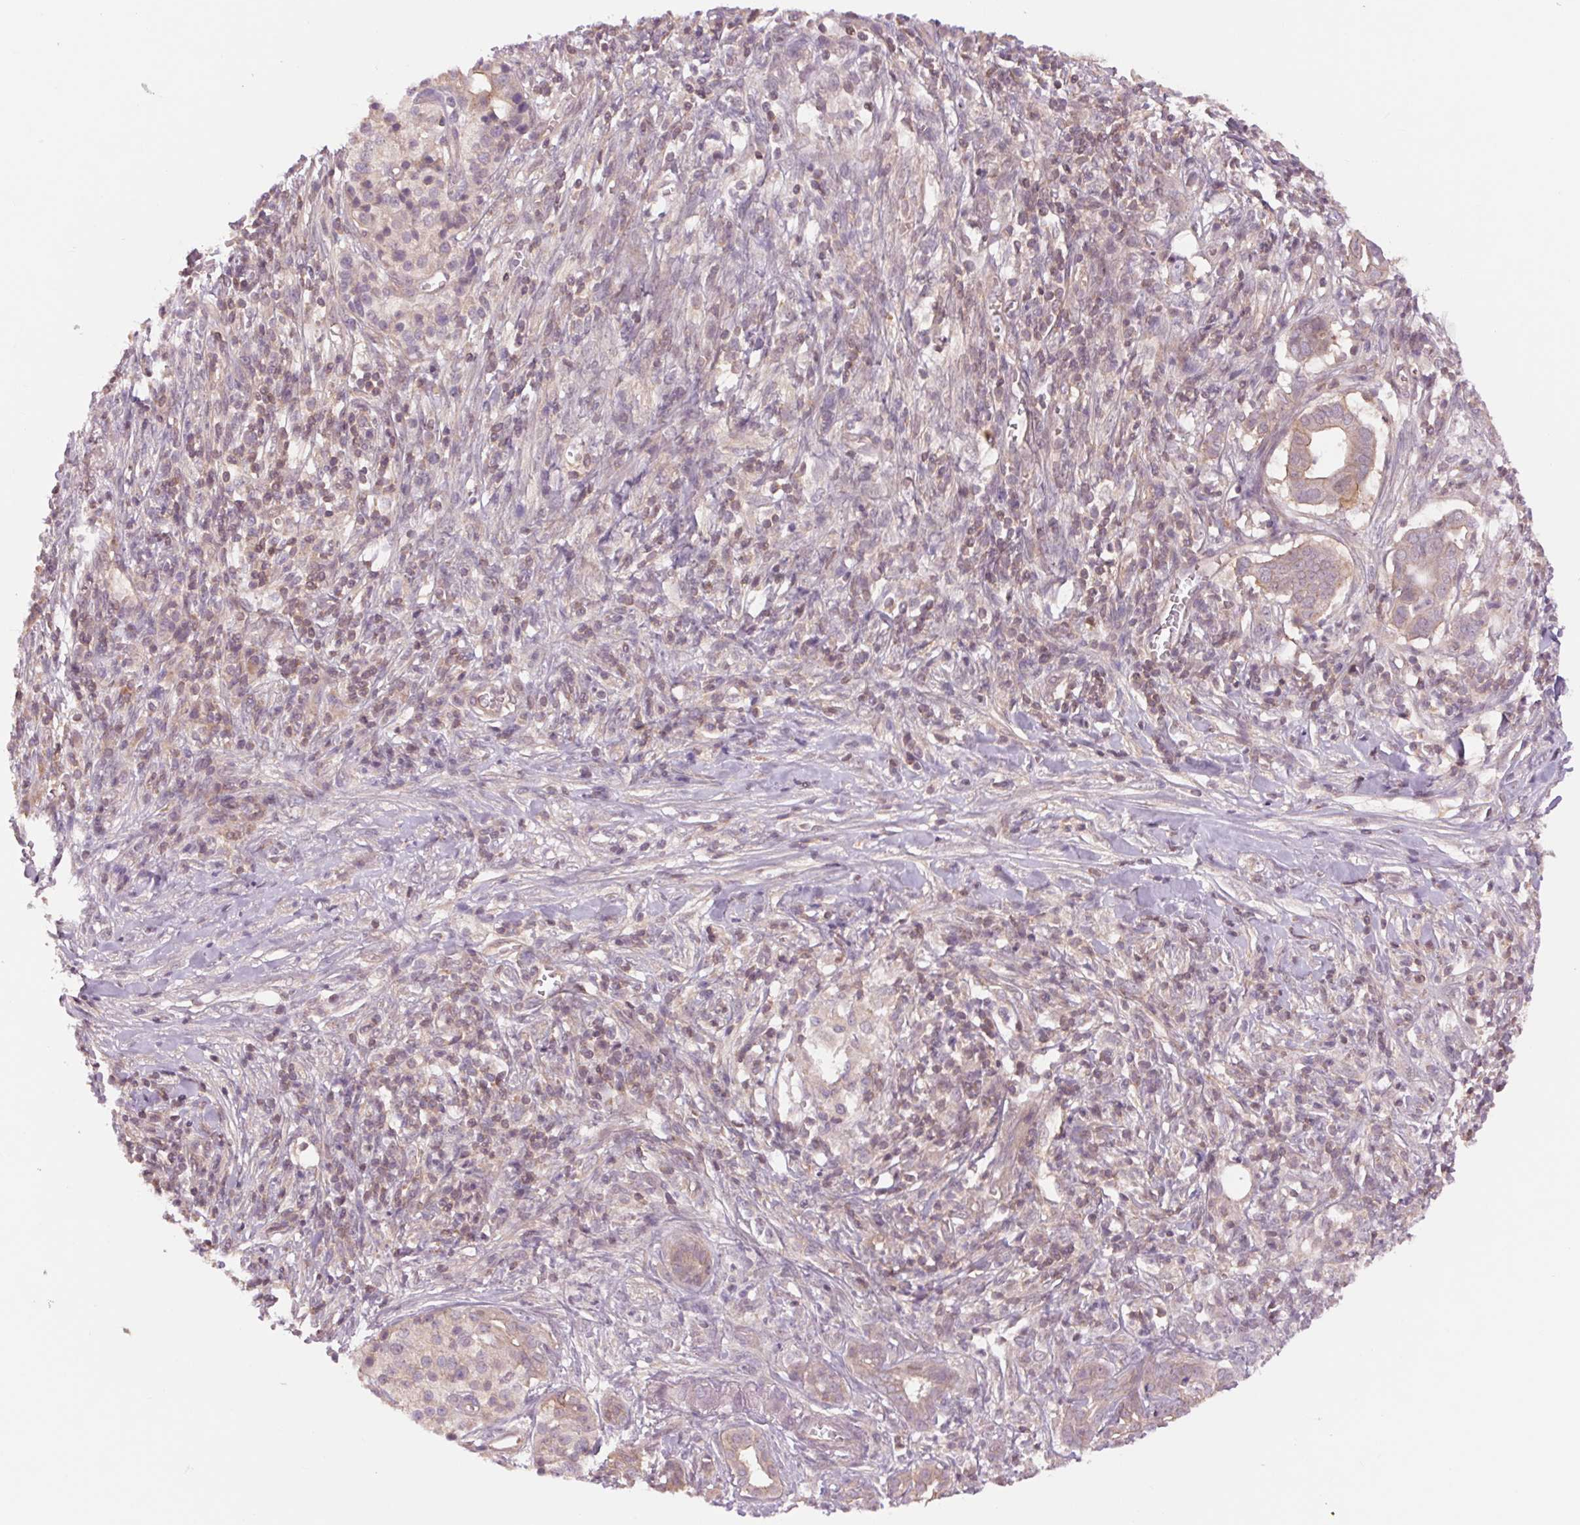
{"staining": {"intensity": "weak", "quantity": "<25%", "location": "cytoplasmic/membranous"}, "tissue": "pancreatic cancer", "cell_type": "Tumor cells", "image_type": "cancer", "snomed": [{"axis": "morphology", "description": "Adenocarcinoma, NOS"}, {"axis": "topography", "description": "Pancreas"}], "caption": "This is an immunohistochemistry photomicrograph of human pancreatic cancer (adenocarcinoma). There is no staining in tumor cells.", "gene": "SH3RF2", "patient": {"sex": "male", "age": 61}}